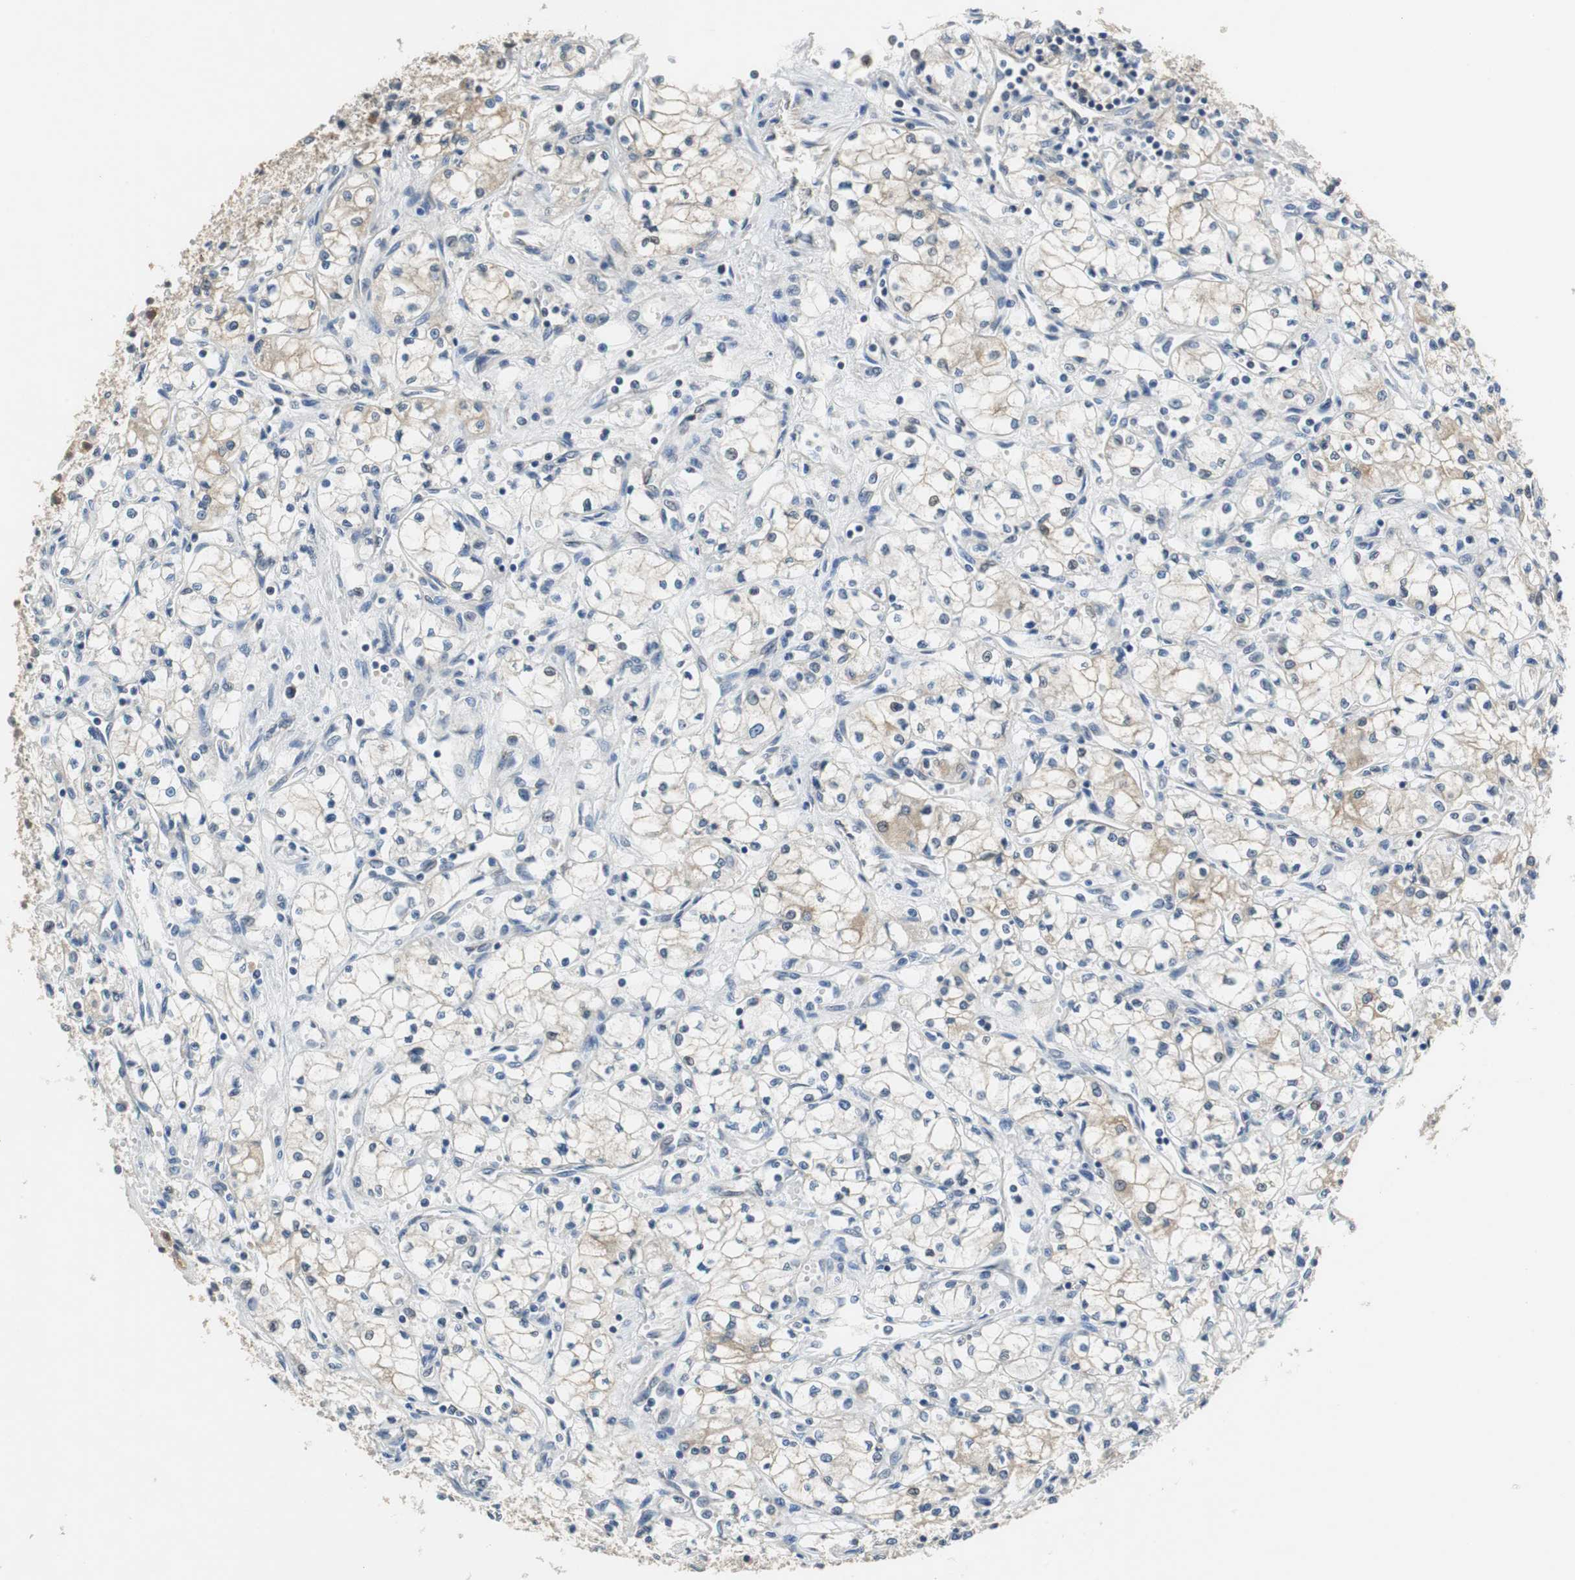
{"staining": {"intensity": "weak", "quantity": "<25%", "location": "cytoplasmic/membranous"}, "tissue": "renal cancer", "cell_type": "Tumor cells", "image_type": "cancer", "snomed": [{"axis": "morphology", "description": "Normal tissue, NOS"}, {"axis": "morphology", "description": "Adenocarcinoma, NOS"}, {"axis": "topography", "description": "Kidney"}], "caption": "Immunohistochemical staining of human renal cancer exhibits no significant staining in tumor cells. Brightfield microscopy of immunohistochemistry (IHC) stained with DAB (brown) and hematoxylin (blue), captured at high magnification.", "gene": "GLCCI1", "patient": {"sex": "male", "age": 59}}